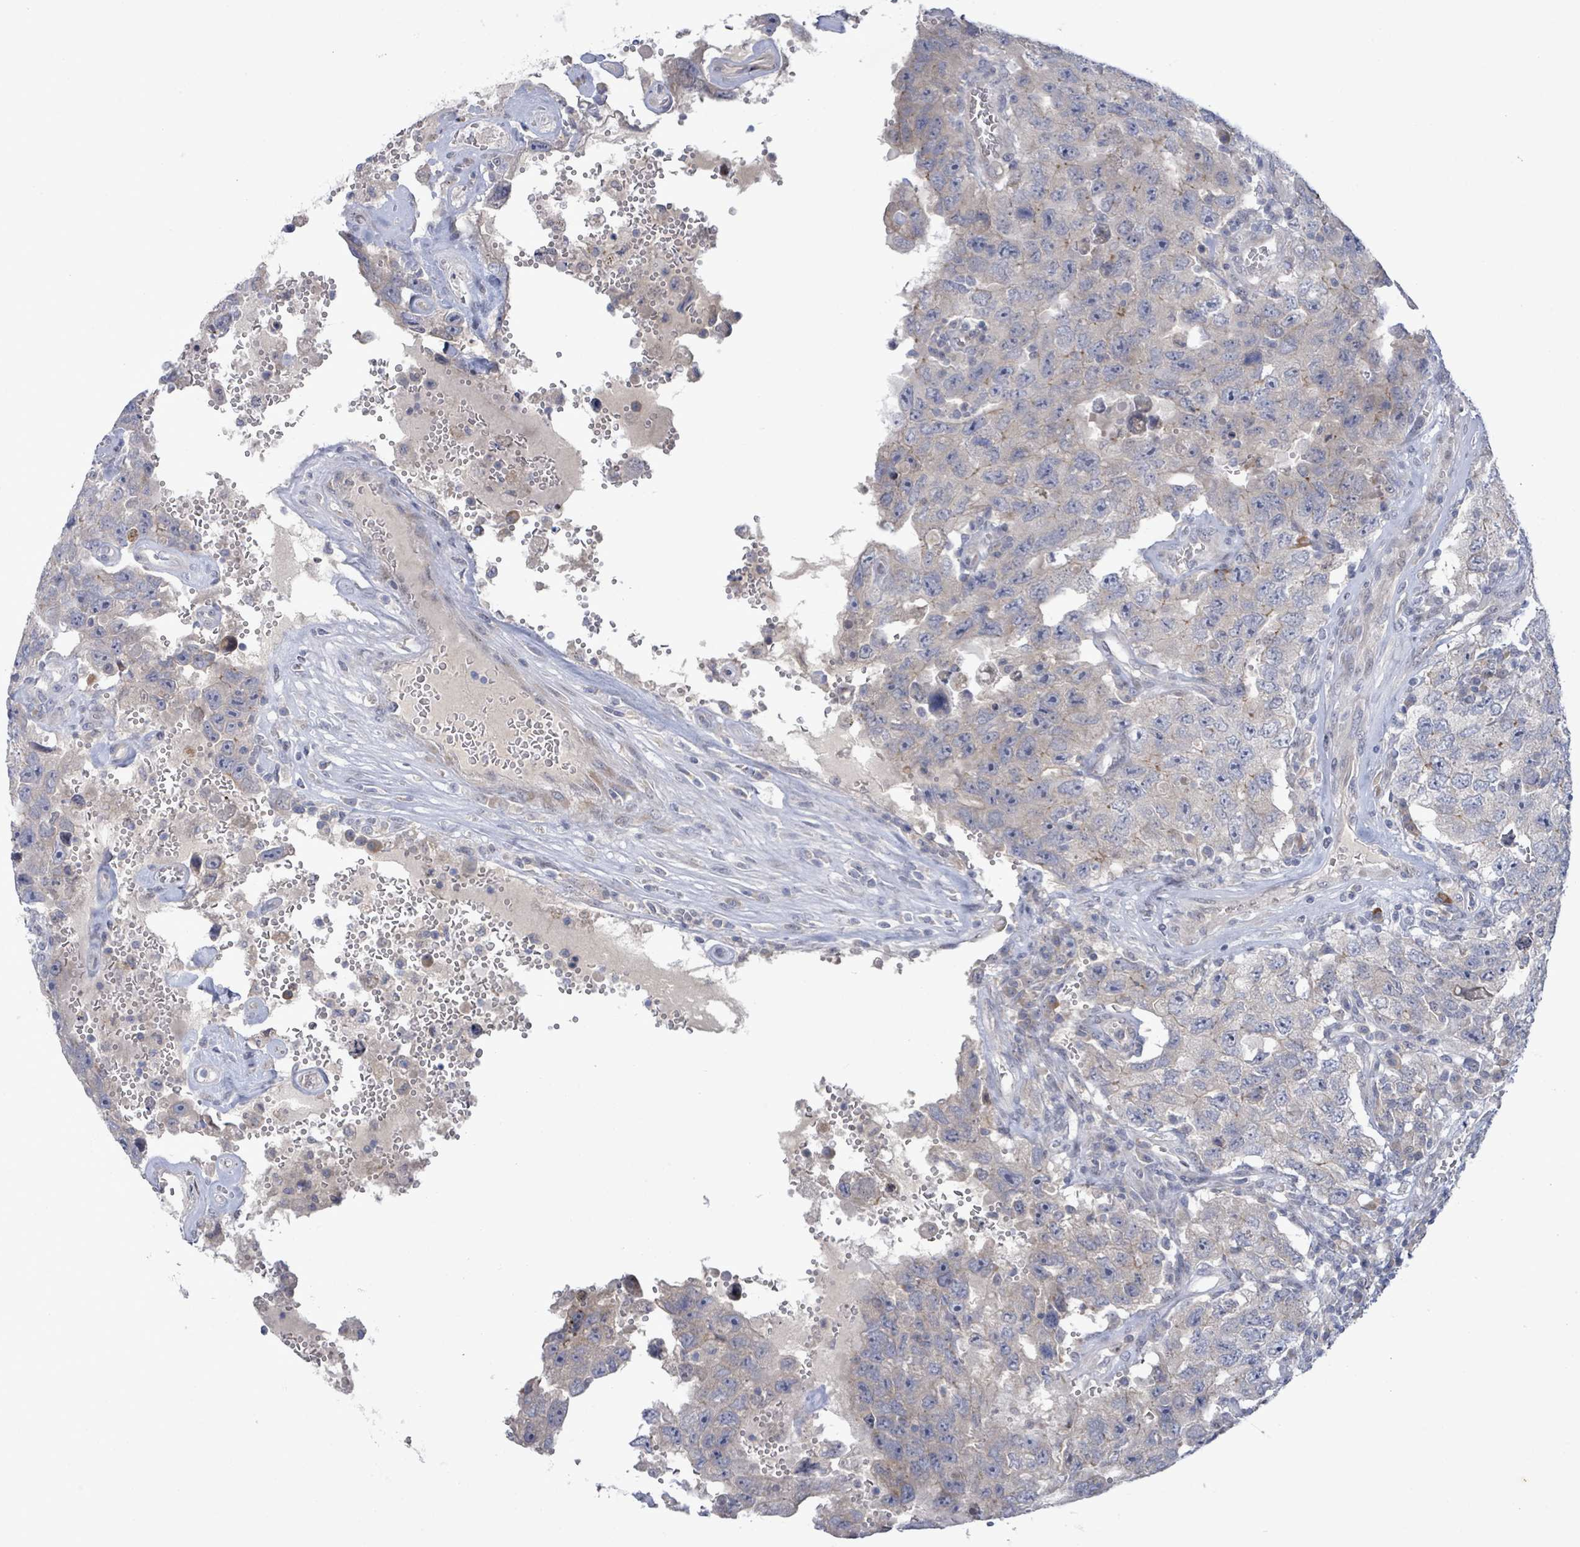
{"staining": {"intensity": "negative", "quantity": "none", "location": "none"}, "tissue": "testis cancer", "cell_type": "Tumor cells", "image_type": "cancer", "snomed": [{"axis": "morphology", "description": "Carcinoma, Embryonal, NOS"}, {"axis": "topography", "description": "Testis"}], "caption": "Immunohistochemistry of human testis cancer (embryonal carcinoma) reveals no expression in tumor cells.", "gene": "SLIT3", "patient": {"sex": "male", "age": 26}}